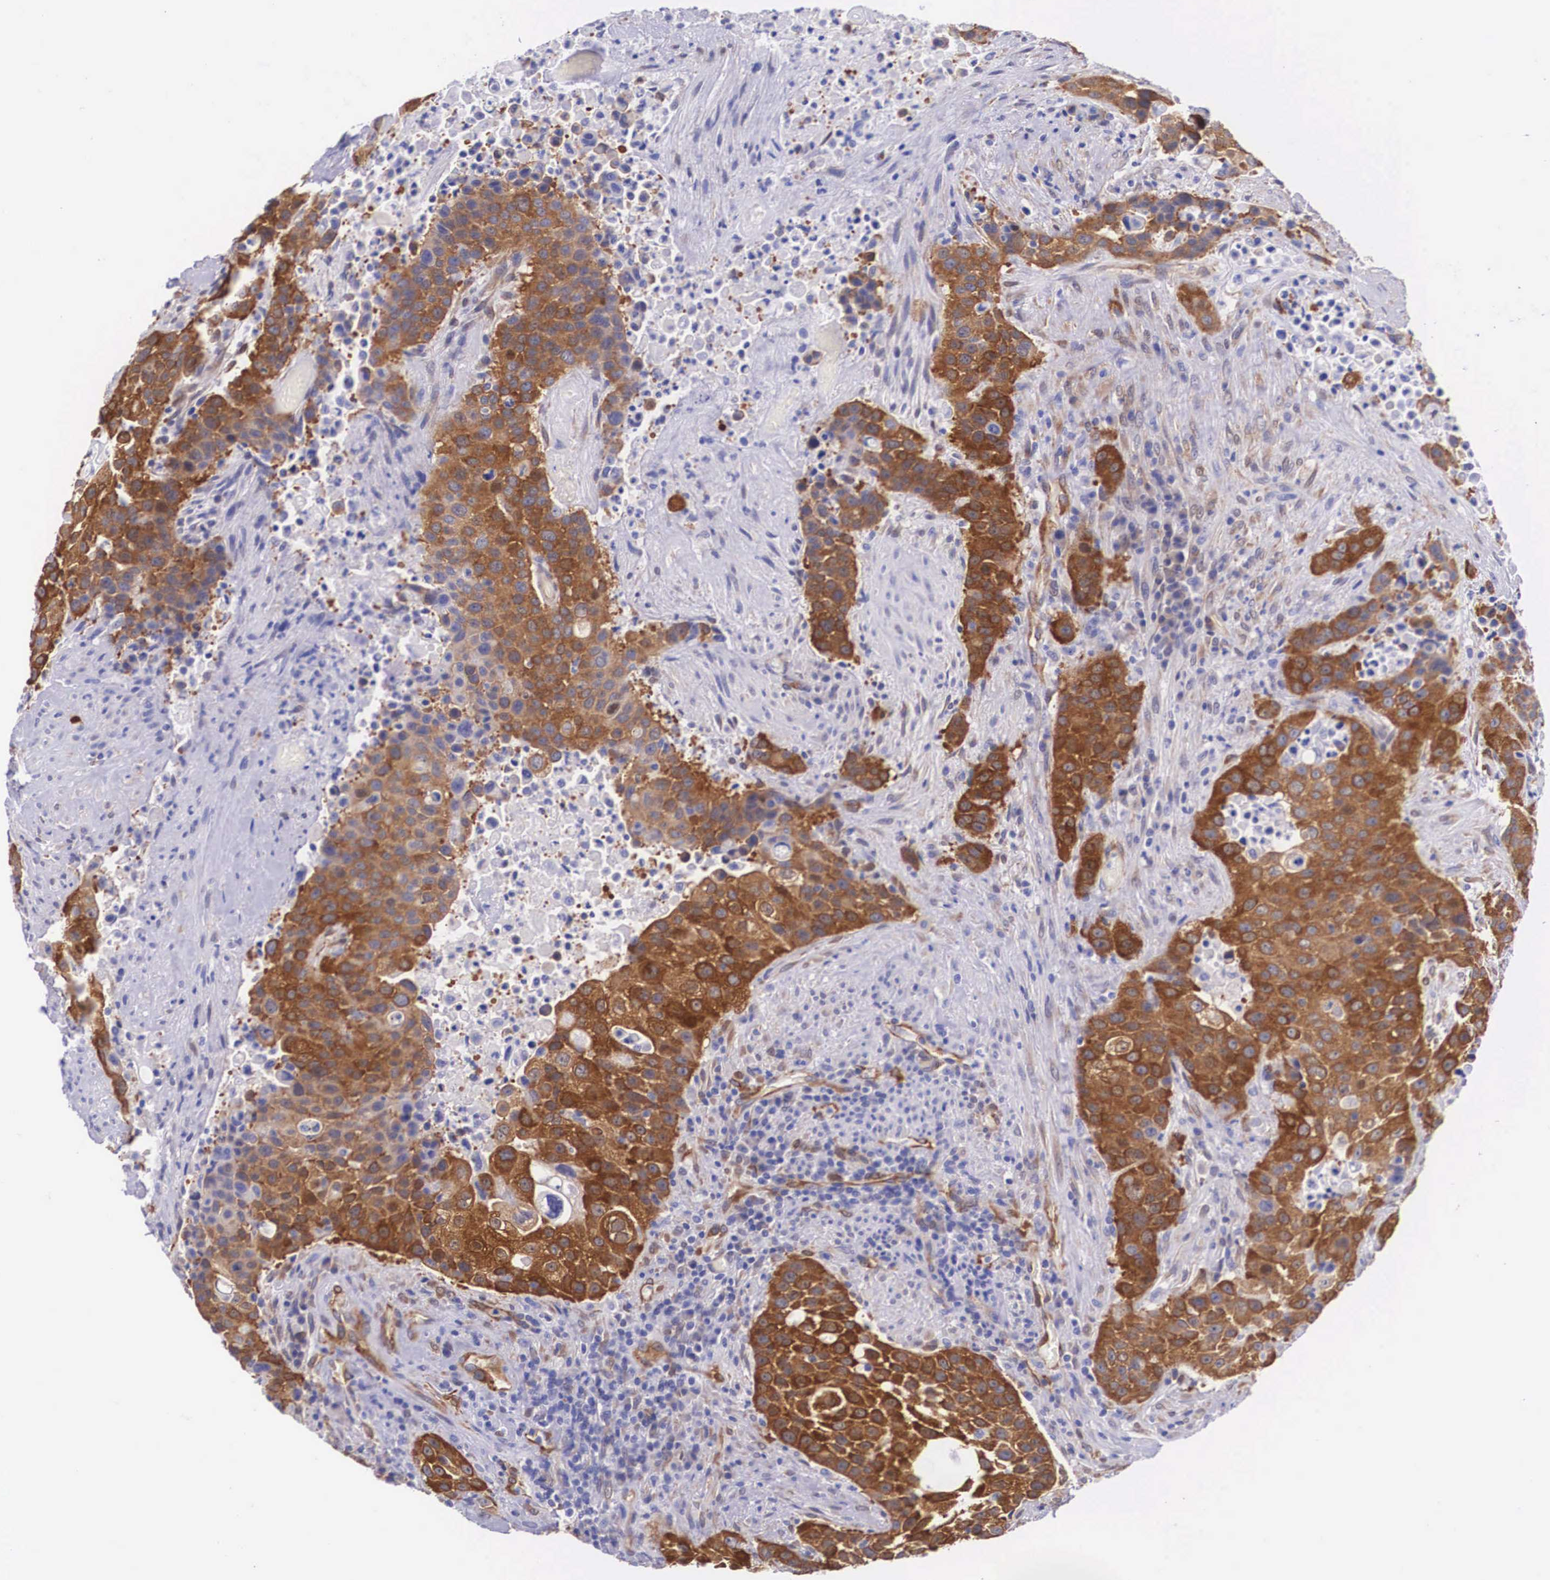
{"staining": {"intensity": "strong", "quantity": ">75%", "location": "cytoplasmic/membranous"}, "tissue": "urothelial cancer", "cell_type": "Tumor cells", "image_type": "cancer", "snomed": [{"axis": "morphology", "description": "Urothelial carcinoma, High grade"}, {"axis": "topography", "description": "Urinary bladder"}], "caption": "This image shows immunohistochemistry (IHC) staining of human urothelial cancer, with high strong cytoplasmic/membranous staining in about >75% of tumor cells.", "gene": "BCAR1", "patient": {"sex": "male", "age": 74}}